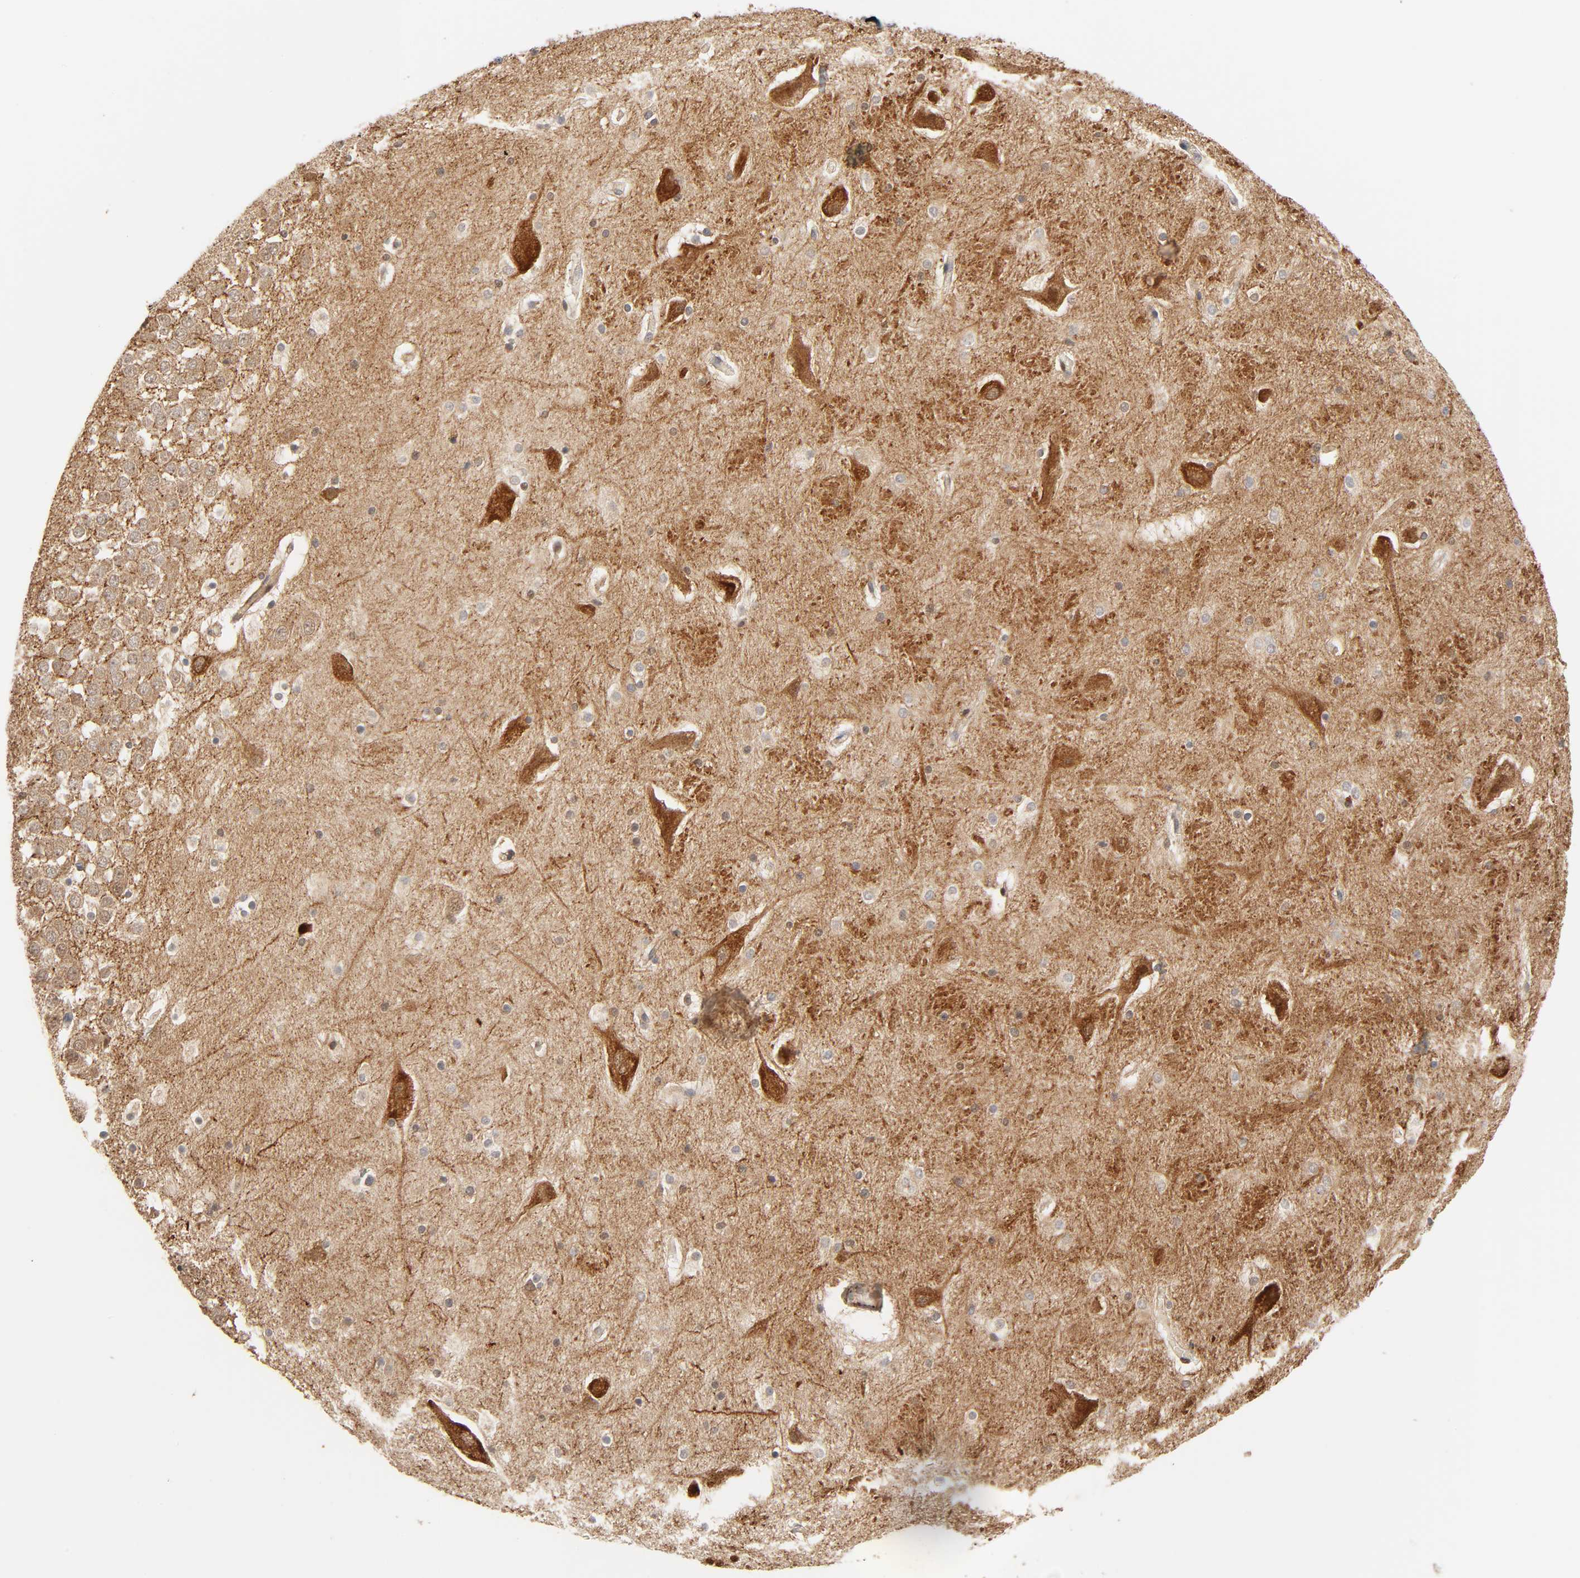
{"staining": {"intensity": "moderate", "quantity": "25%-75%", "location": "cytoplasmic/membranous"}, "tissue": "hippocampus", "cell_type": "Glial cells", "image_type": "normal", "snomed": [{"axis": "morphology", "description": "Normal tissue, NOS"}, {"axis": "topography", "description": "Hippocampus"}], "caption": "A photomicrograph of human hippocampus stained for a protein exhibits moderate cytoplasmic/membranous brown staining in glial cells.", "gene": "NEMF", "patient": {"sex": "male", "age": 45}}